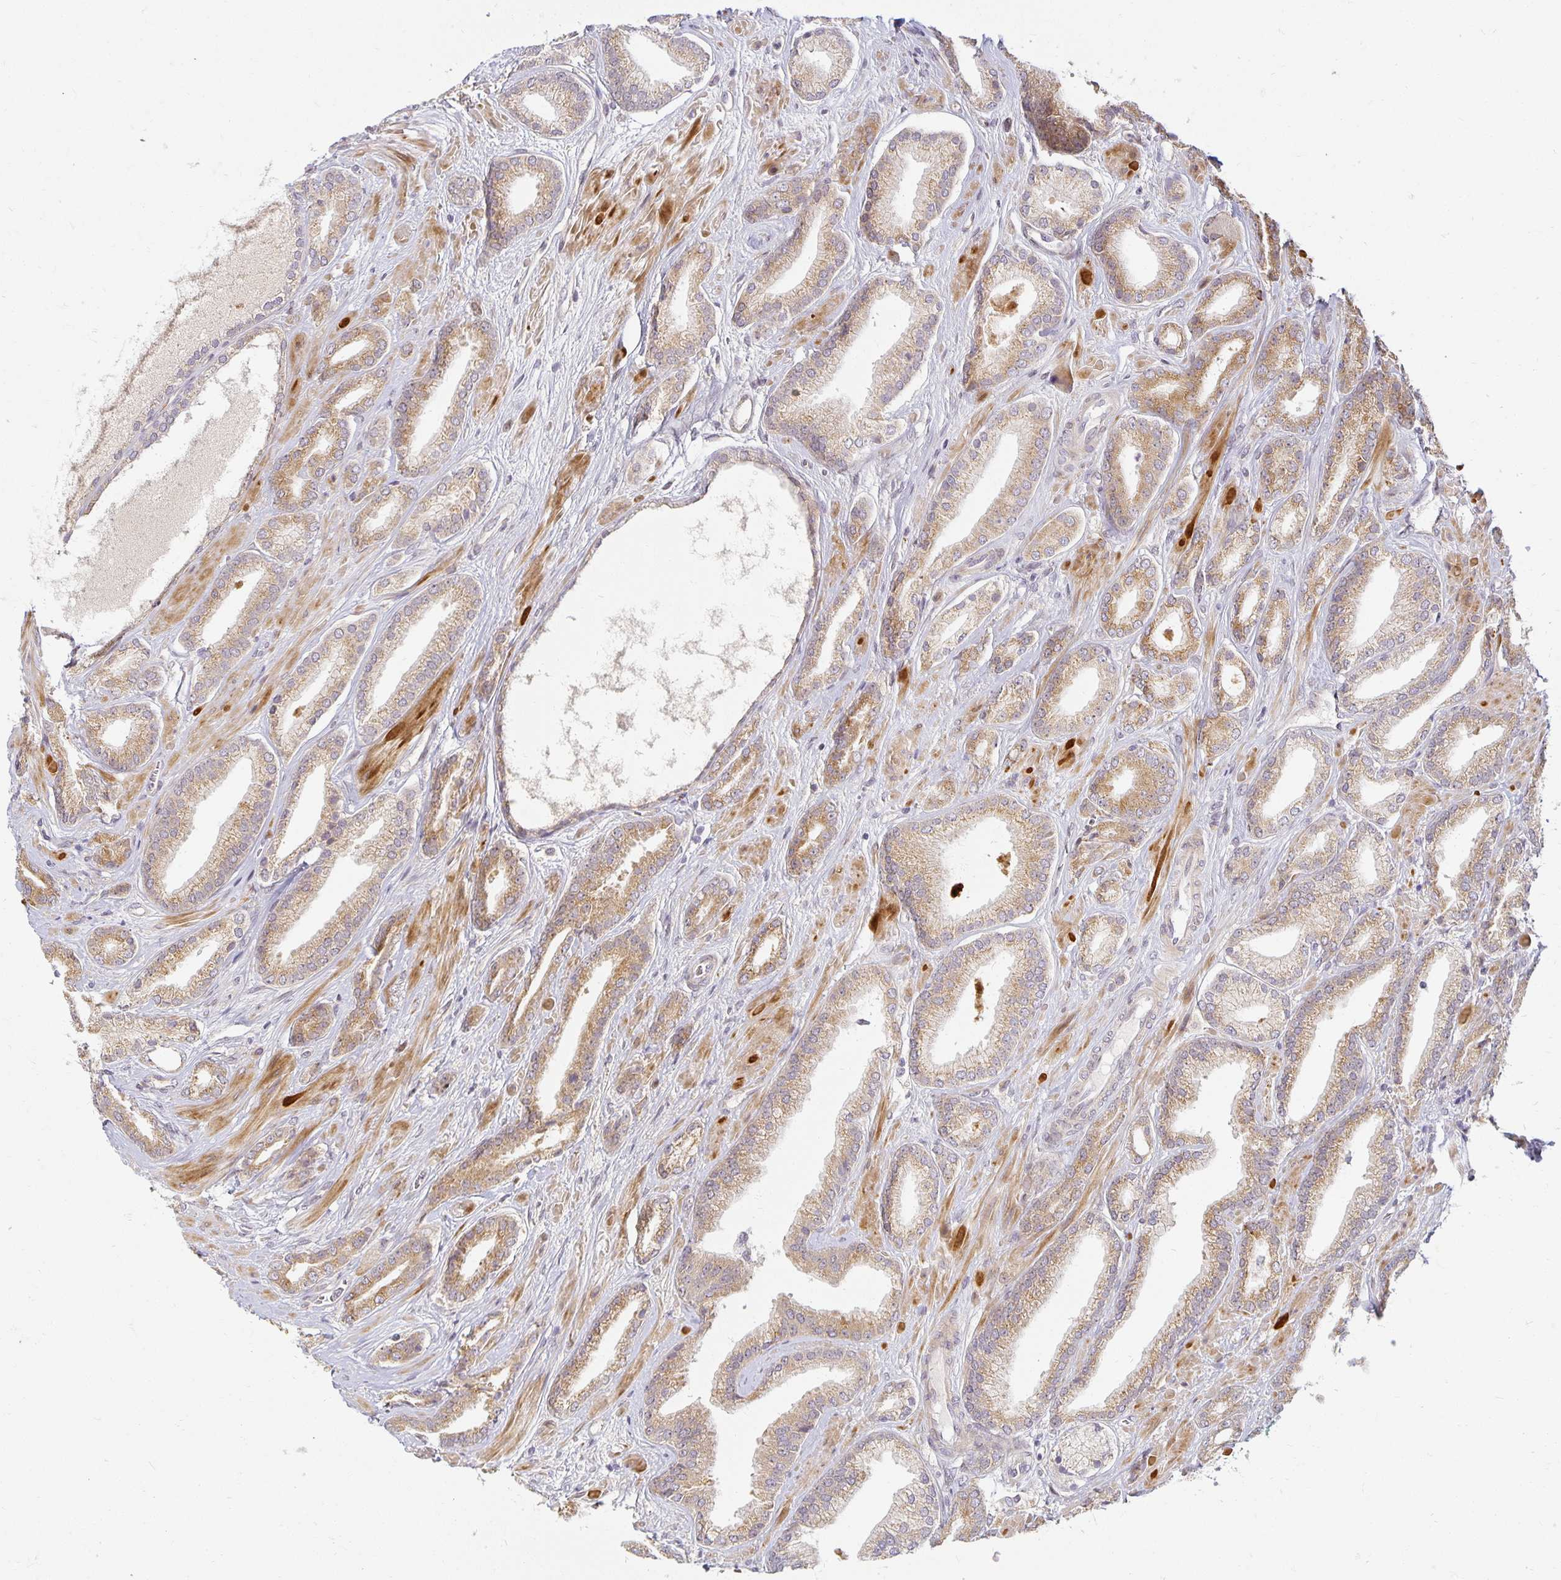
{"staining": {"intensity": "moderate", "quantity": ">75%", "location": "cytoplasmic/membranous"}, "tissue": "prostate cancer", "cell_type": "Tumor cells", "image_type": "cancer", "snomed": [{"axis": "morphology", "description": "Adenocarcinoma, High grade"}, {"axis": "topography", "description": "Prostate"}], "caption": "A brown stain shows moderate cytoplasmic/membranous expression of a protein in high-grade adenocarcinoma (prostate) tumor cells.", "gene": "EHF", "patient": {"sex": "male", "age": 56}}